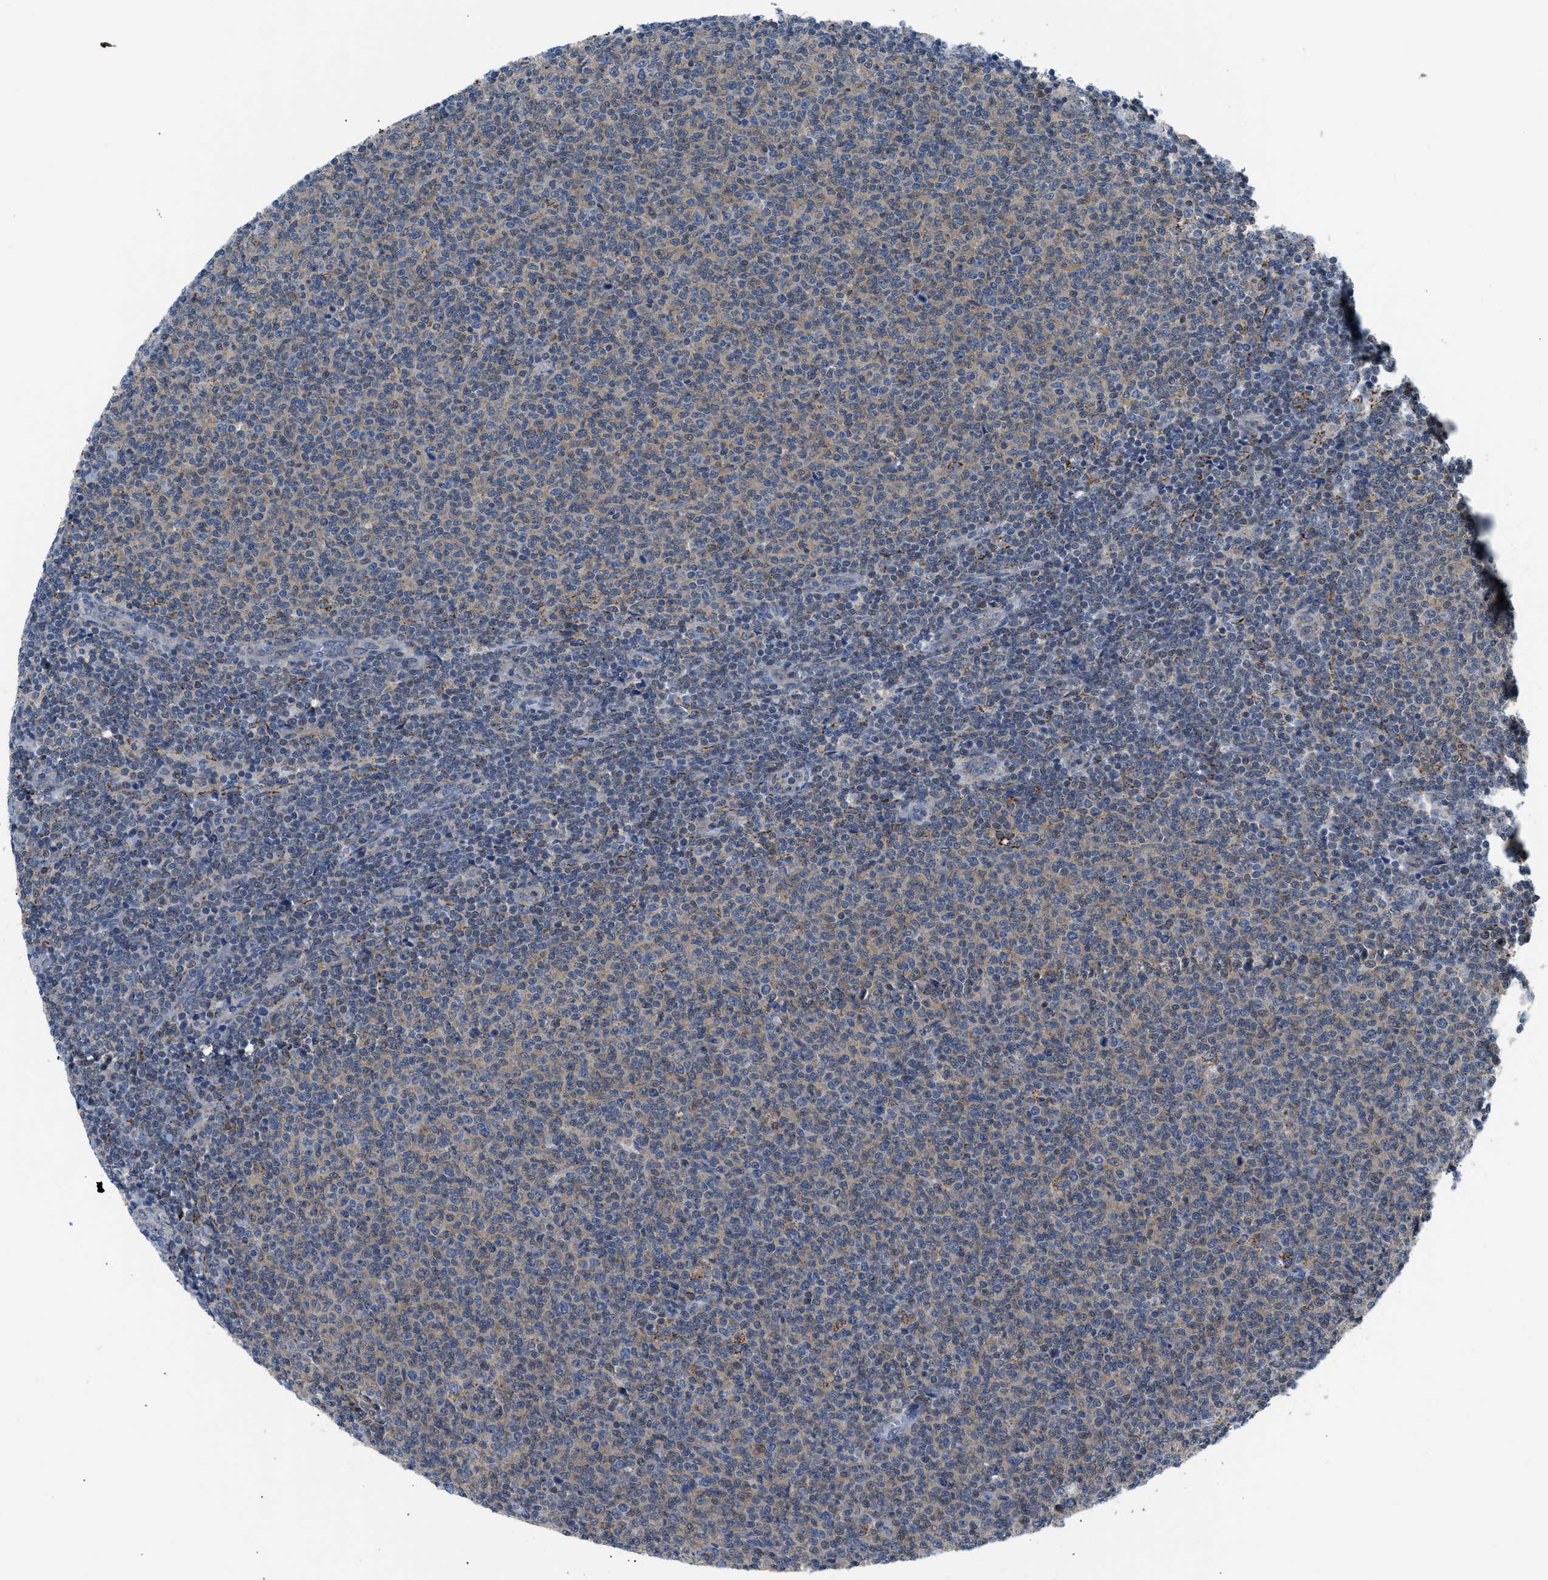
{"staining": {"intensity": "weak", "quantity": "25%-75%", "location": "cytoplasmic/membranous"}, "tissue": "lymphoma", "cell_type": "Tumor cells", "image_type": "cancer", "snomed": [{"axis": "morphology", "description": "Malignant lymphoma, non-Hodgkin's type, Low grade"}, {"axis": "topography", "description": "Lymph node"}], "caption": "The histopathology image exhibits staining of lymphoma, revealing weak cytoplasmic/membranous protein expression (brown color) within tumor cells.", "gene": "TMEM45B", "patient": {"sex": "male", "age": 66}}